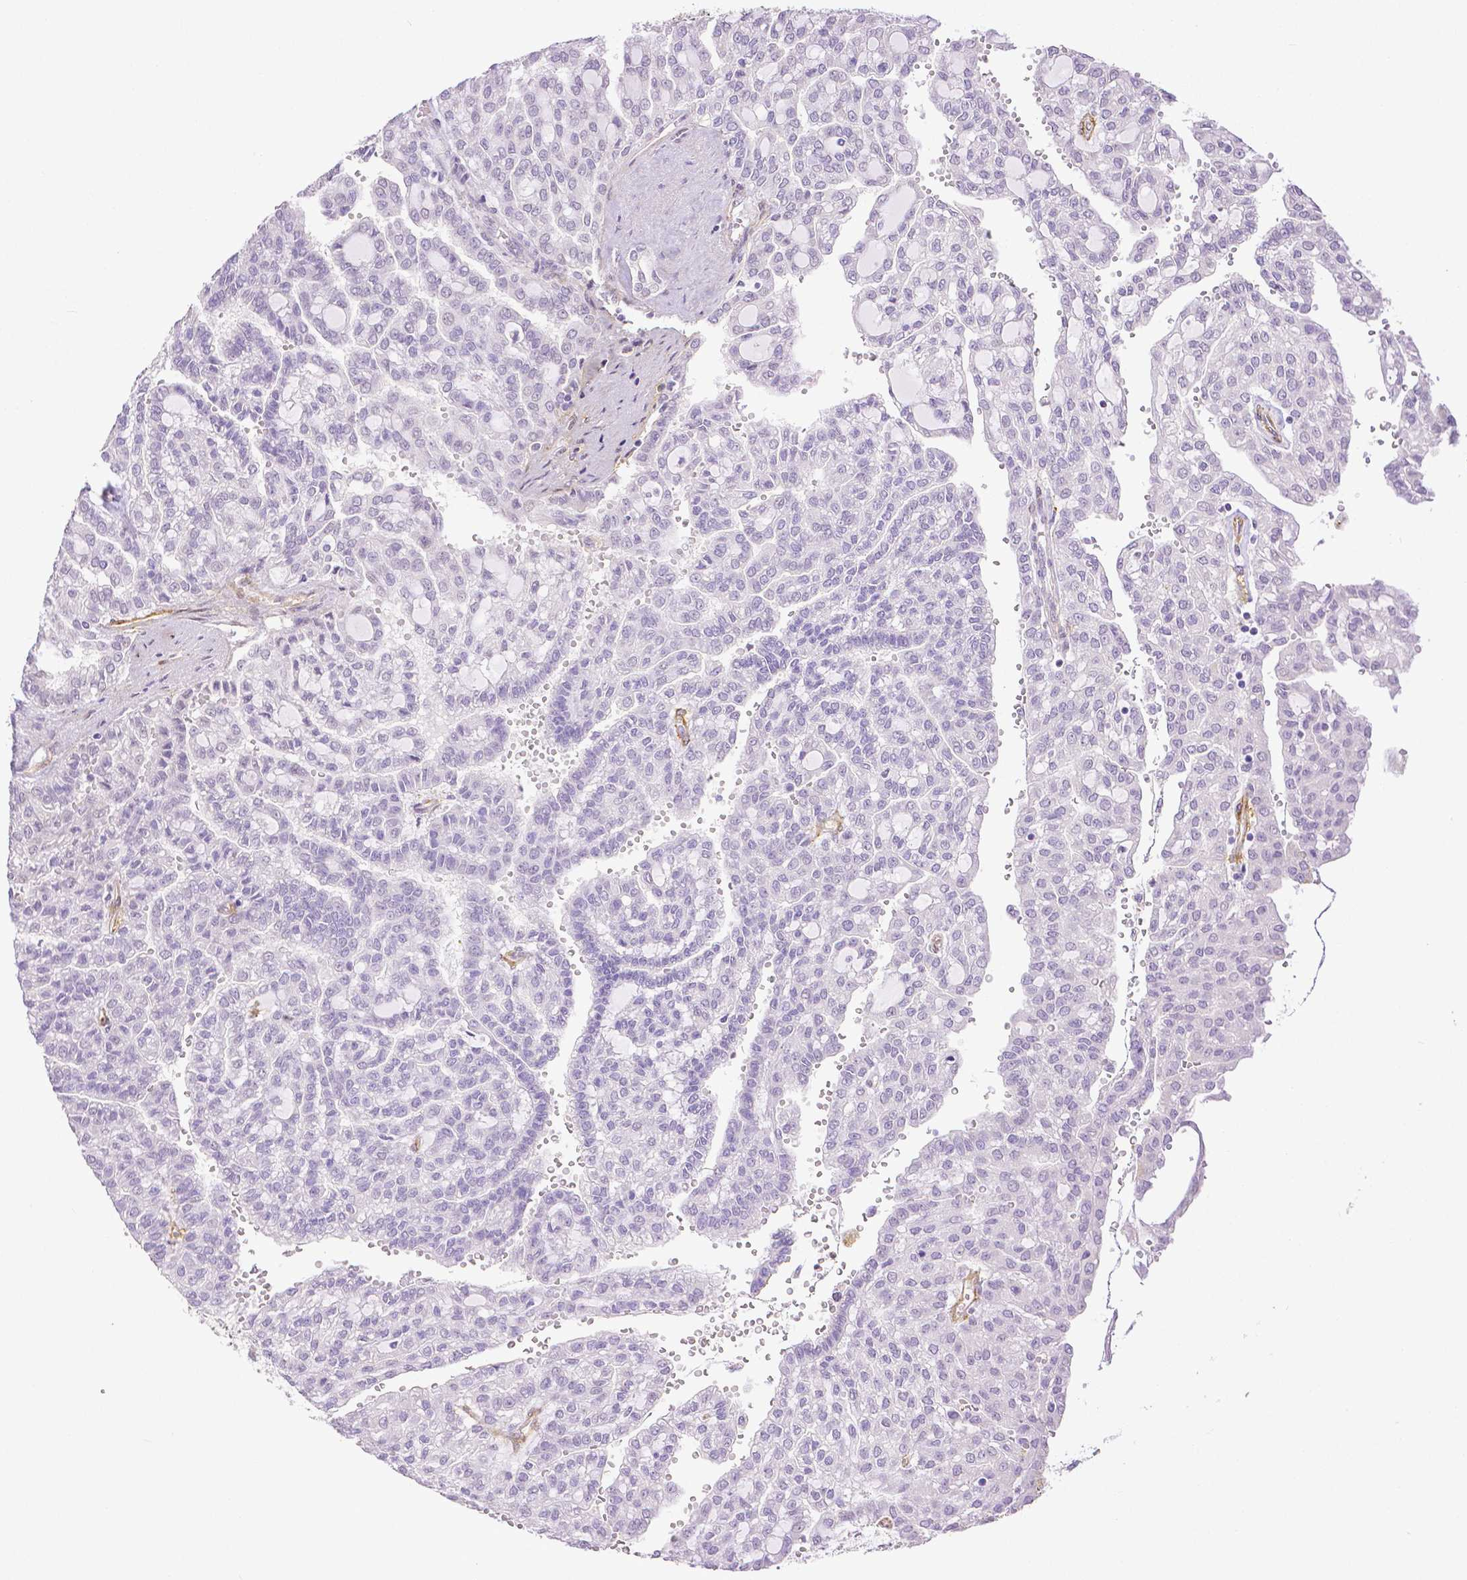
{"staining": {"intensity": "negative", "quantity": "none", "location": "none"}, "tissue": "renal cancer", "cell_type": "Tumor cells", "image_type": "cancer", "snomed": [{"axis": "morphology", "description": "Adenocarcinoma, NOS"}, {"axis": "topography", "description": "Kidney"}], "caption": "Image shows no significant protein positivity in tumor cells of renal cancer.", "gene": "THY1", "patient": {"sex": "male", "age": 63}}